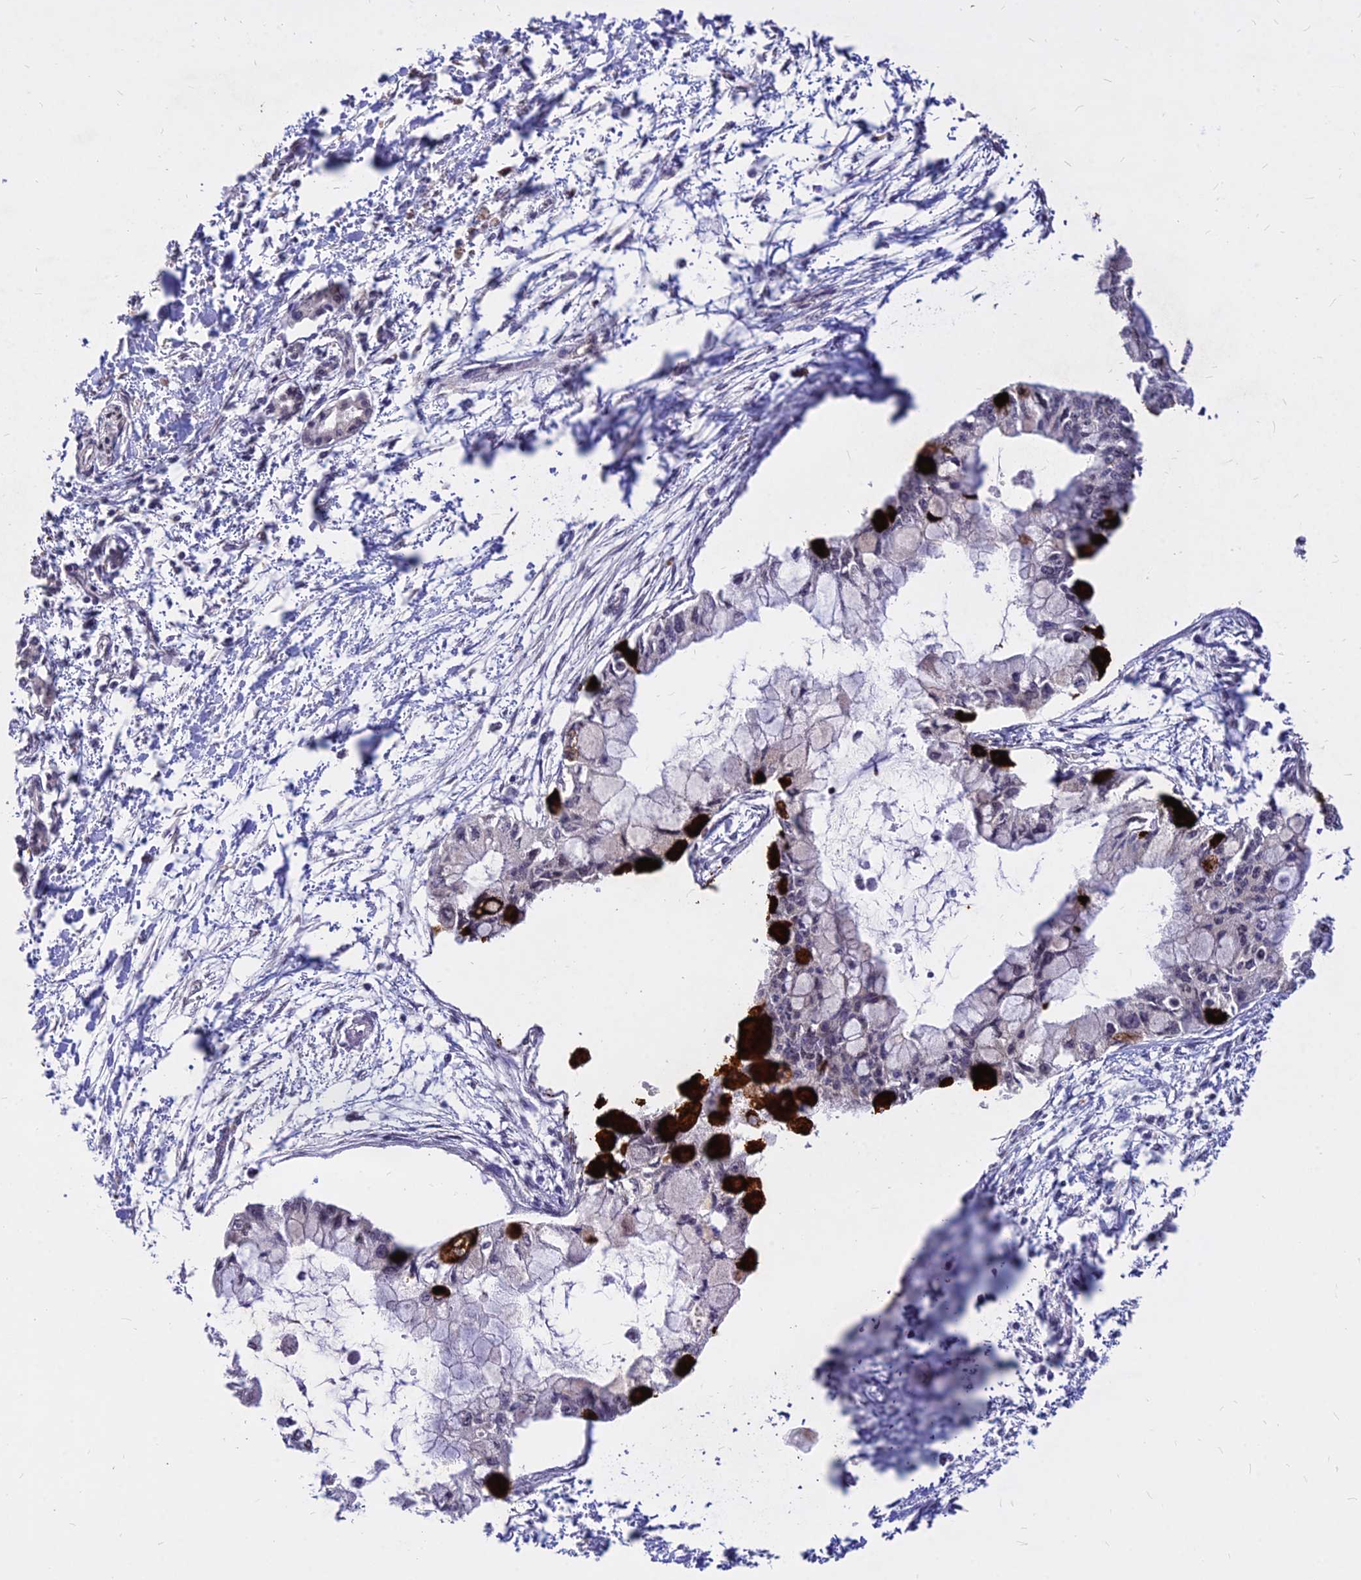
{"staining": {"intensity": "weak", "quantity": "25%-75%", "location": "cytoplasmic/membranous"}, "tissue": "pancreatic cancer", "cell_type": "Tumor cells", "image_type": "cancer", "snomed": [{"axis": "morphology", "description": "Adenocarcinoma, NOS"}, {"axis": "topography", "description": "Pancreas"}], "caption": "The image displays immunohistochemical staining of pancreatic cancer (adenocarcinoma). There is weak cytoplasmic/membranous expression is appreciated in about 25%-75% of tumor cells.", "gene": "C11orf68", "patient": {"sex": "male", "age": 48}}